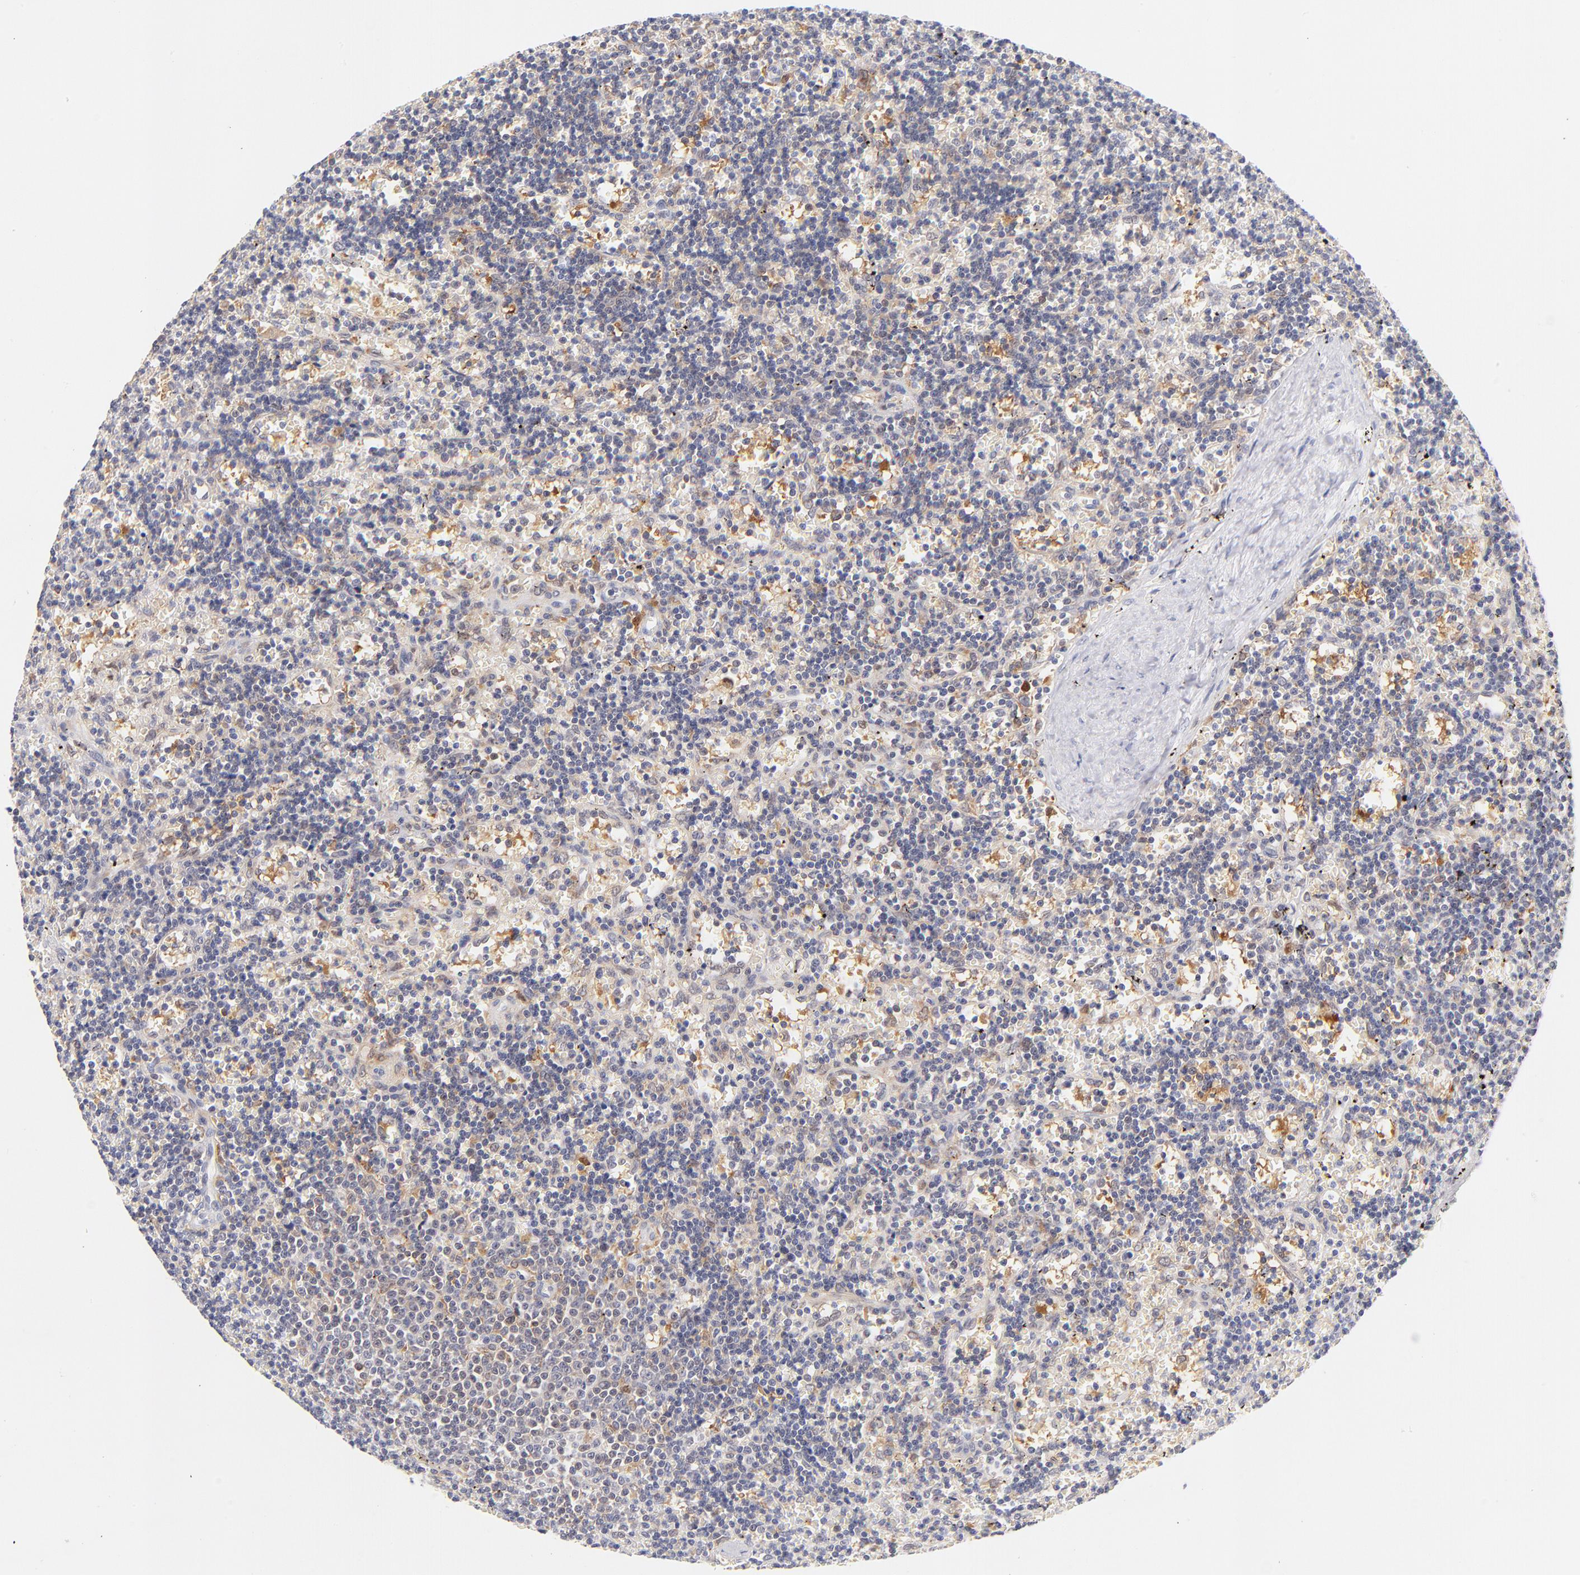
{"staining": {"intensity": "weak", "quantity": "25%-75%", "location": "cytoplasmic/membranous"}, "tissue": "lymphoma", "cell_type": "Tumor cells", "image_type": "cancer", "snomed": [{"axis": "morphology", "description": "Malignant lymphoma, non-Hodgkin's type, Low grade"}, {"axis": "topography", "description": "Spleen"}], "caption": "The photomicrograph displays staining of lymphoma, revealing weak cytoplasmic/membranous protein staining (brown color) within tumor cells. (DAB (3,3'-diaminobenzidine) = brown stain, brightfield microscopy at high magnification).", "gene": "CASP6", "patient": {"sex": "male", "age": 60}}